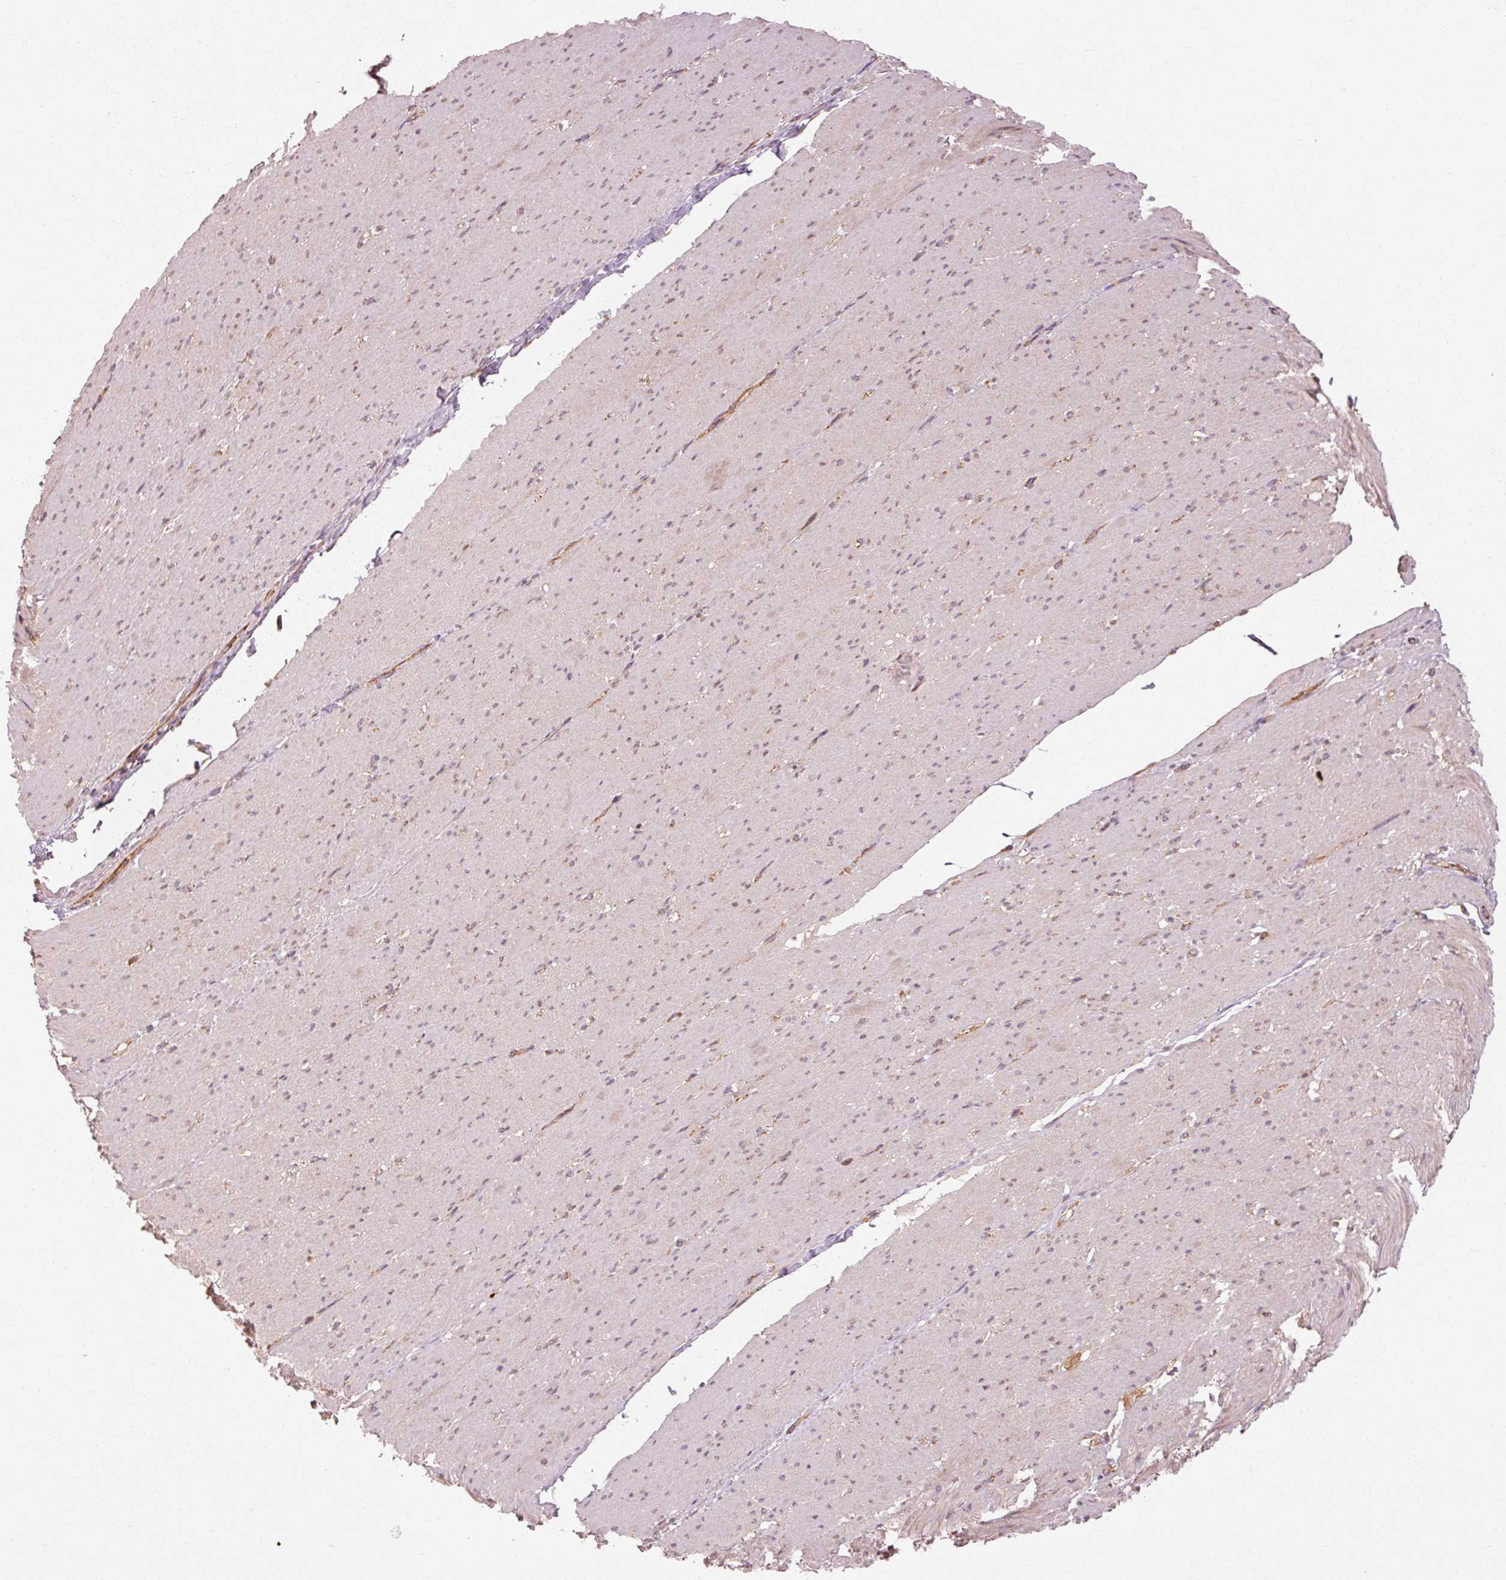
{"staining": {"intensity": "weak", "quantity": ">75%", "location": "cytoplasmic/membranous,nuclear"}, "tissue": "smooth muscle", "cell_type": "Smooth muscle cells", "image_type": "normal", "snomed": [{"axis": "morphology", "description": "Normal tissue, NOS"}, {"axis": "topography", "description": "Smooth muscle"}, {"axis": "topography", "description": "Rectum"}], "caption": "Protein positivity by immunohistochemistry (IHC) displays weak cytoplasmic/membranous,nuclear positivity in approximately >75% of smooth muscle cells in normal smooth muscle.", "gene": "CTNNA1", "patient": {"sex": "male", "age": 53}}